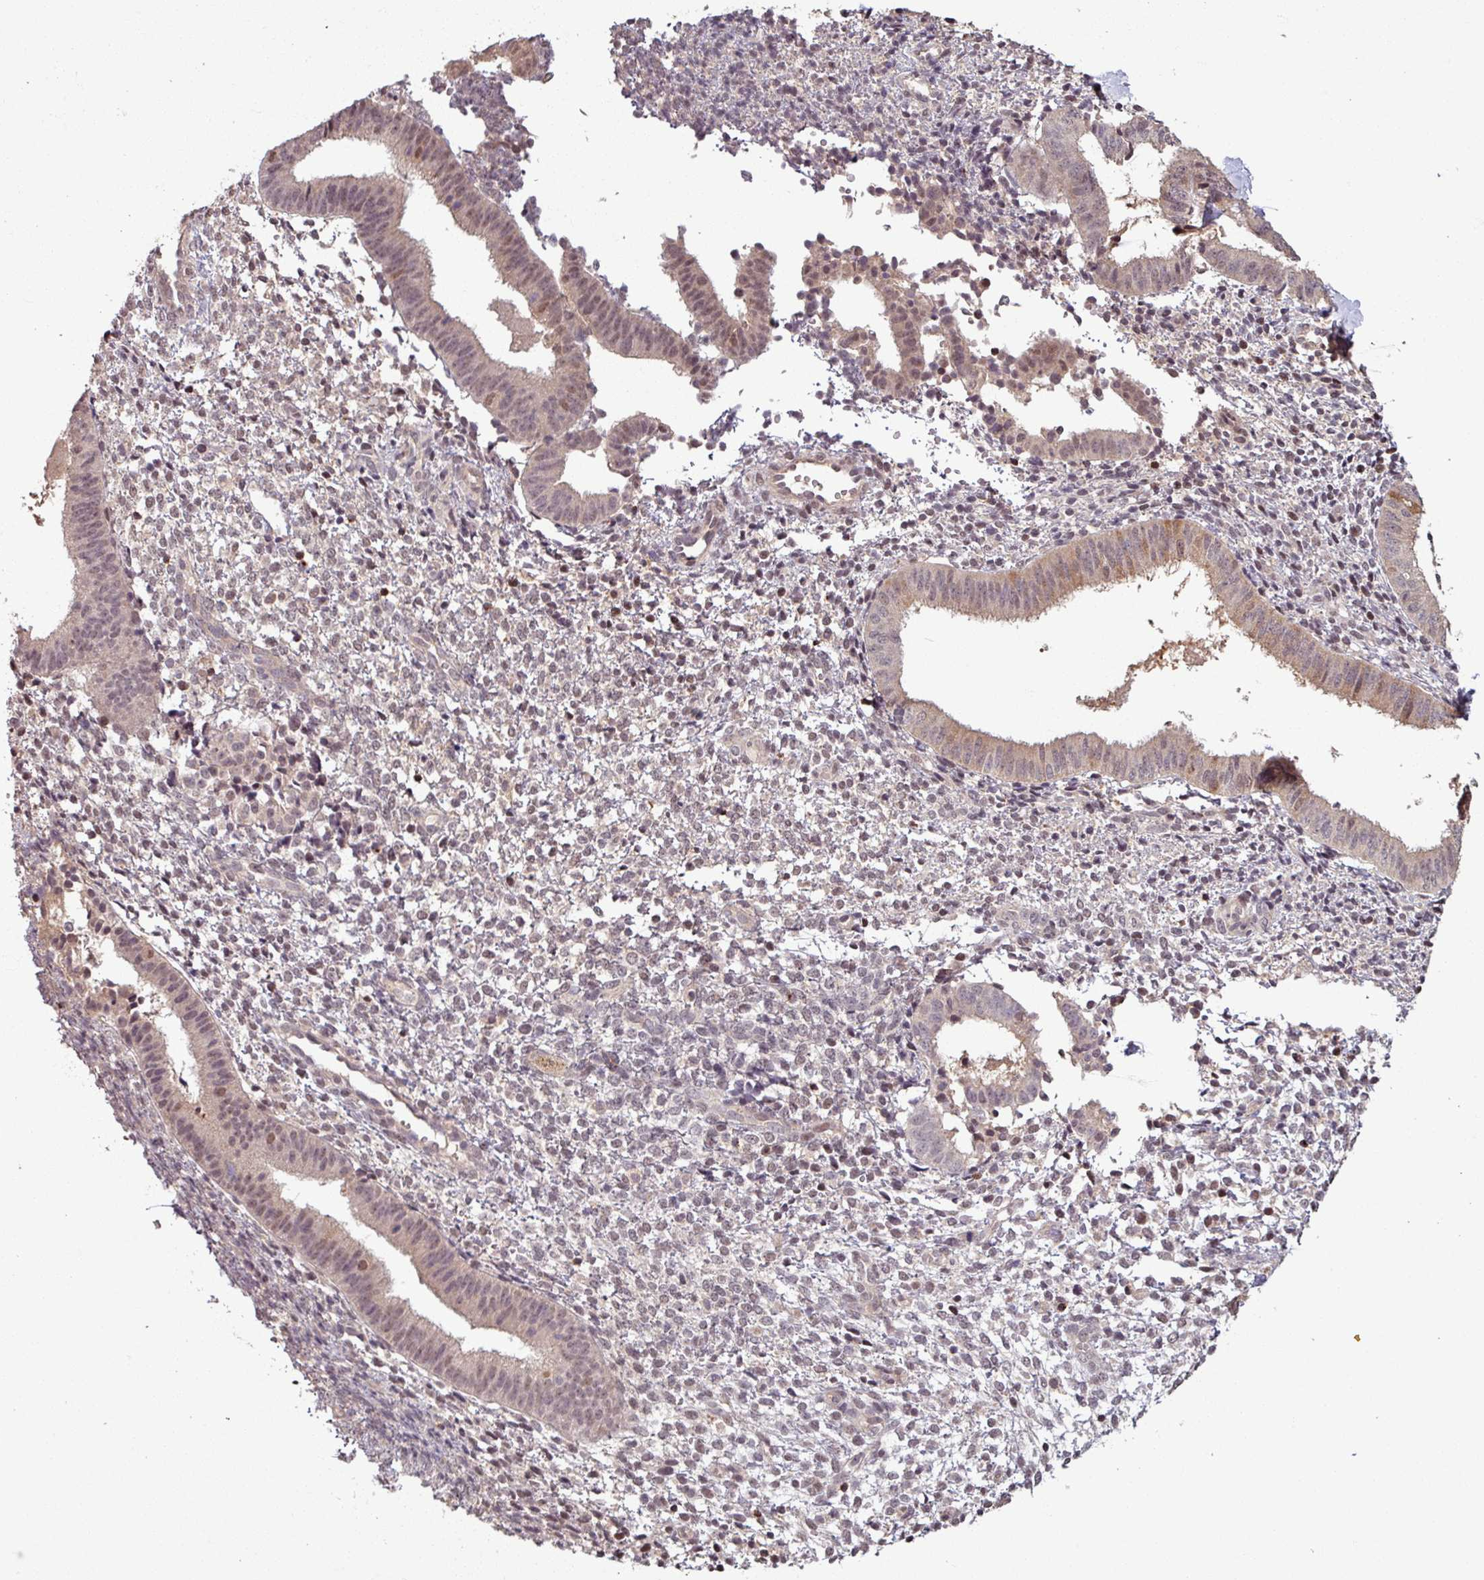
{"staining": {"intensity": "negative", "quantity": "none", "location": "none"}, "tissue": "endometrium", "cell_type": "Cells in endometrial stroma", "image_type": "normal", "snomed": [{"axis": "morphology", "description": "Normal tissue, NOS"}, {"axis": "topography", "description": "Endometrium"}], "caption": "Immunohistochemistry of unremarkable human endometrium displays no expression in cells in endometrial stroma. (Stains: DAB (3,3'-diaminobenzidine) IHC with hematoxylin counter stain, Microscopy: brightfield microscopy at high magnification).", "gene": "OR6B1", "patient": {"sex": "female", "age": 49}}